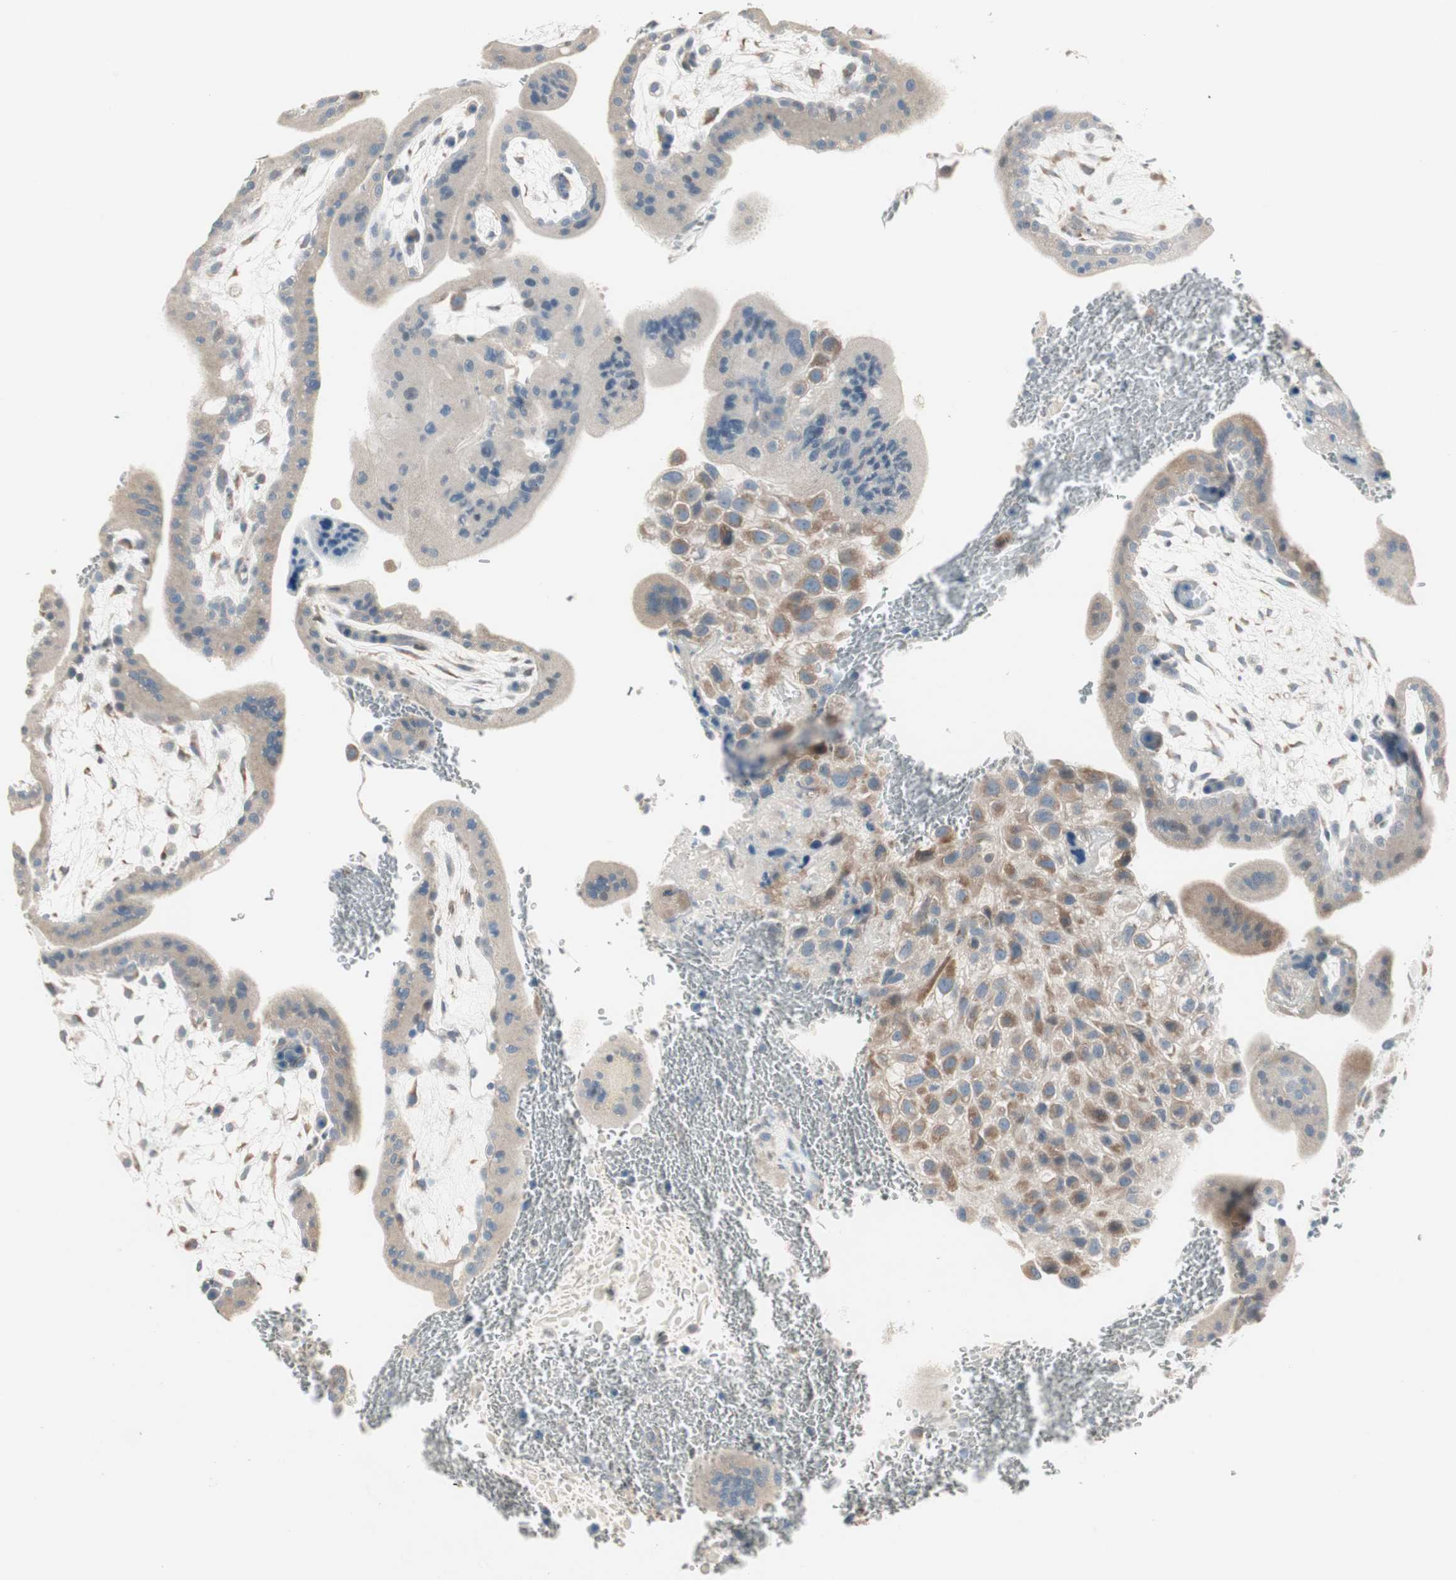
{"staining": {"intensity": "moderate", "quantity": ">75%", "location": "cytoplasmic/membranous"}, "tissue": "placenta", "cell_type": "Trophoblastic cells", "image_type": "normal", "snomed": [{"axis": "morphology", "description": "Normal tissue, NOS"}, {"axis": "topography", "description": "Placenta"}], "caption": "Unremarkable placenta was stained to show a protein in brown. There is medium levels of moderate cytoplasmic/membranous staining in approximately >75% of trophoblastic cells. (DAB (3,3'-diaminobenzidine) IHC with brightfield microscopy, high magnification).", "gene": "PDZK1", "patient": {"sex": "female", "age": 35}}